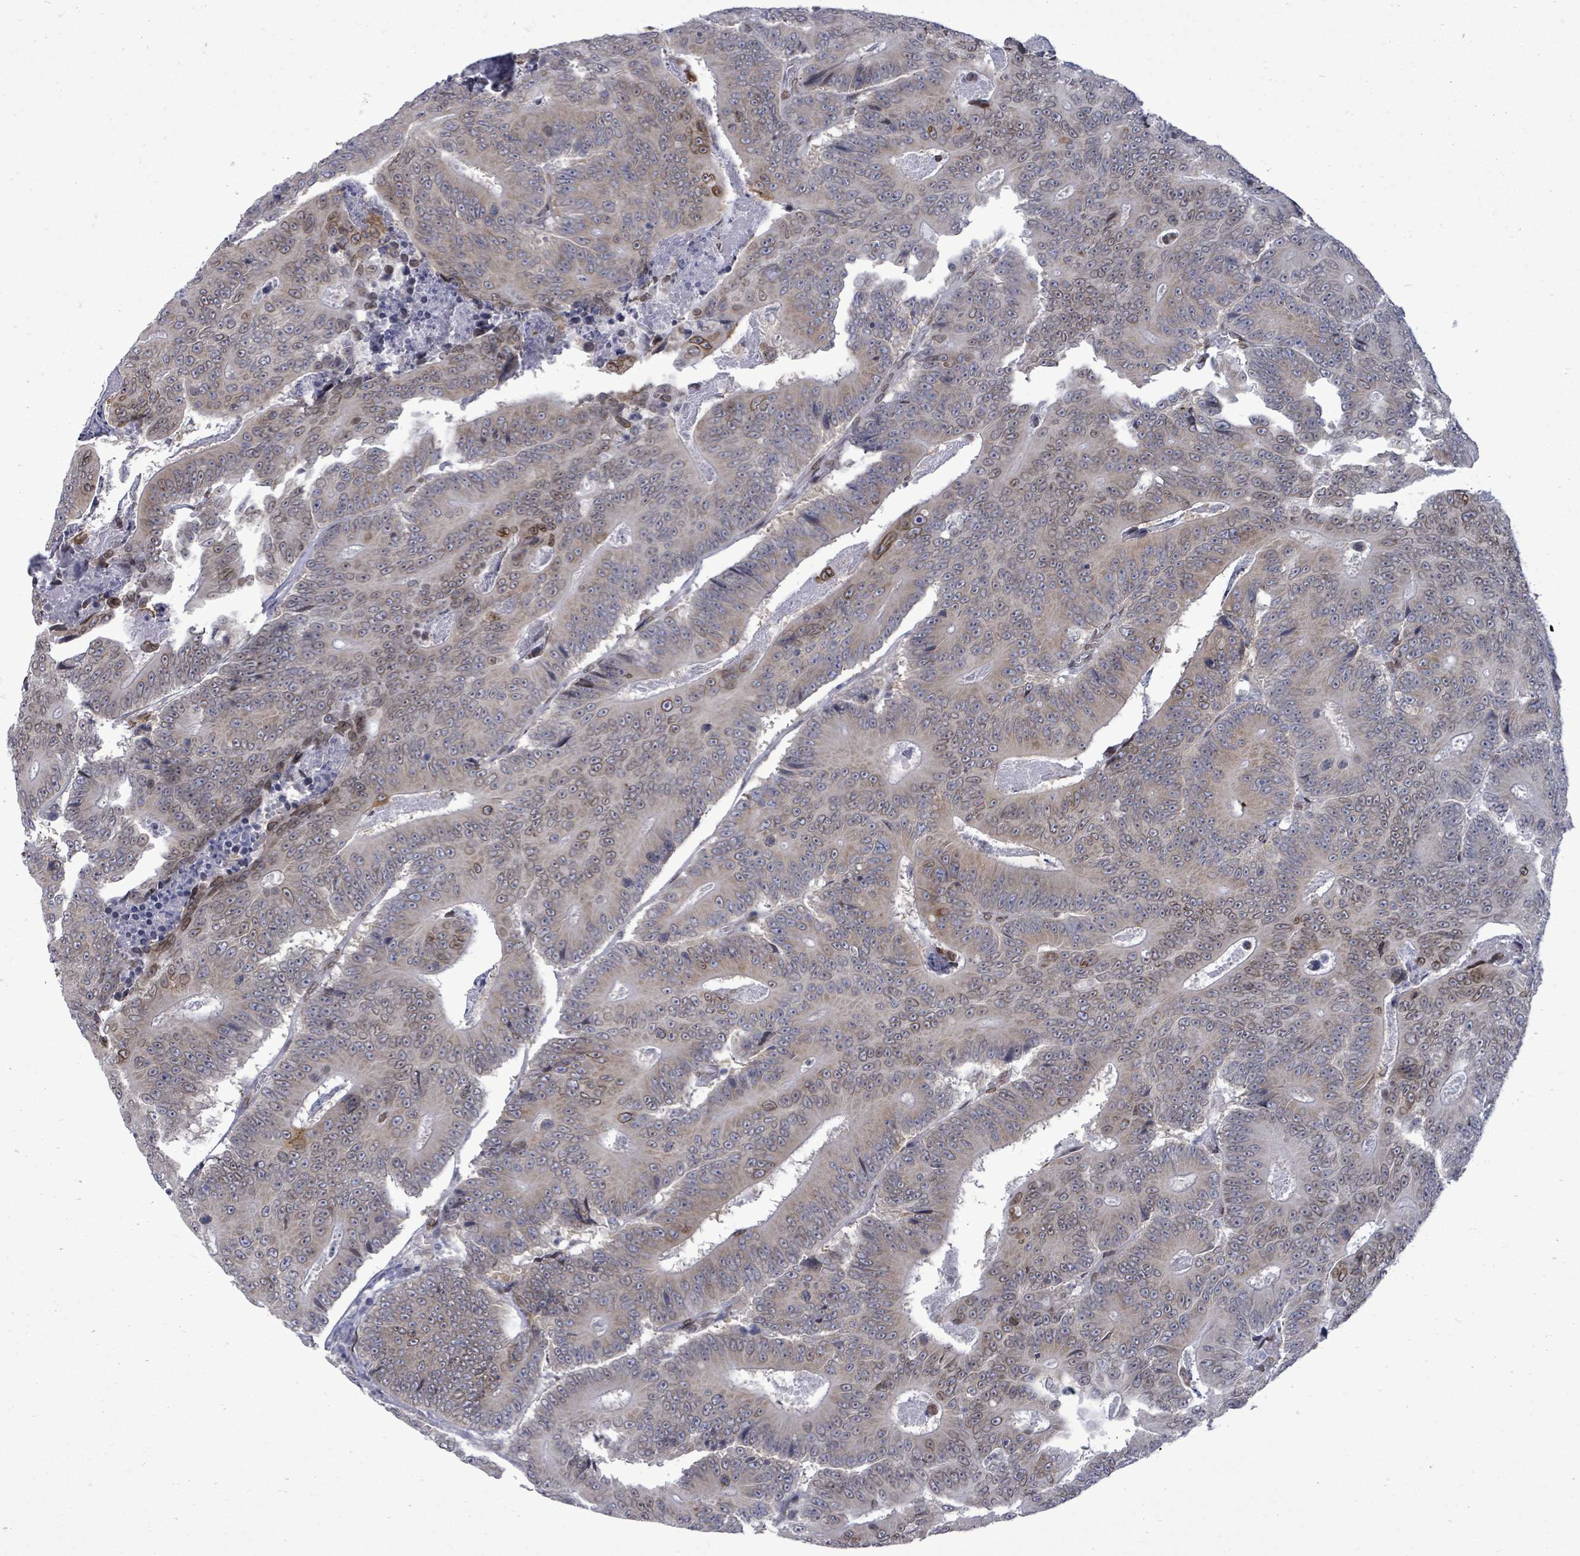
{"staining": {"intensity": "moderate", "quantity": "<25%", "location": "cytoplasmic/membranous,nuclear"}, "tissue": "colorectal cancer", "cell_type": "Tumor cells", "image_type": "cancer", "snomed": [{"axis": "morphology", "description": "Adenocarcinoma, NOS"}, {"axis": "topography", "description": "Colon"}], "caption": "Colorectal adenocarcinoma was stained to show a protein in brown. There is low levels of moderate cytoplasmic/membranous and nuclear expression in about <25% of tumor cells.", "gene": "ARFGAP1", "patient": {"sex": "male", "age": 83}}